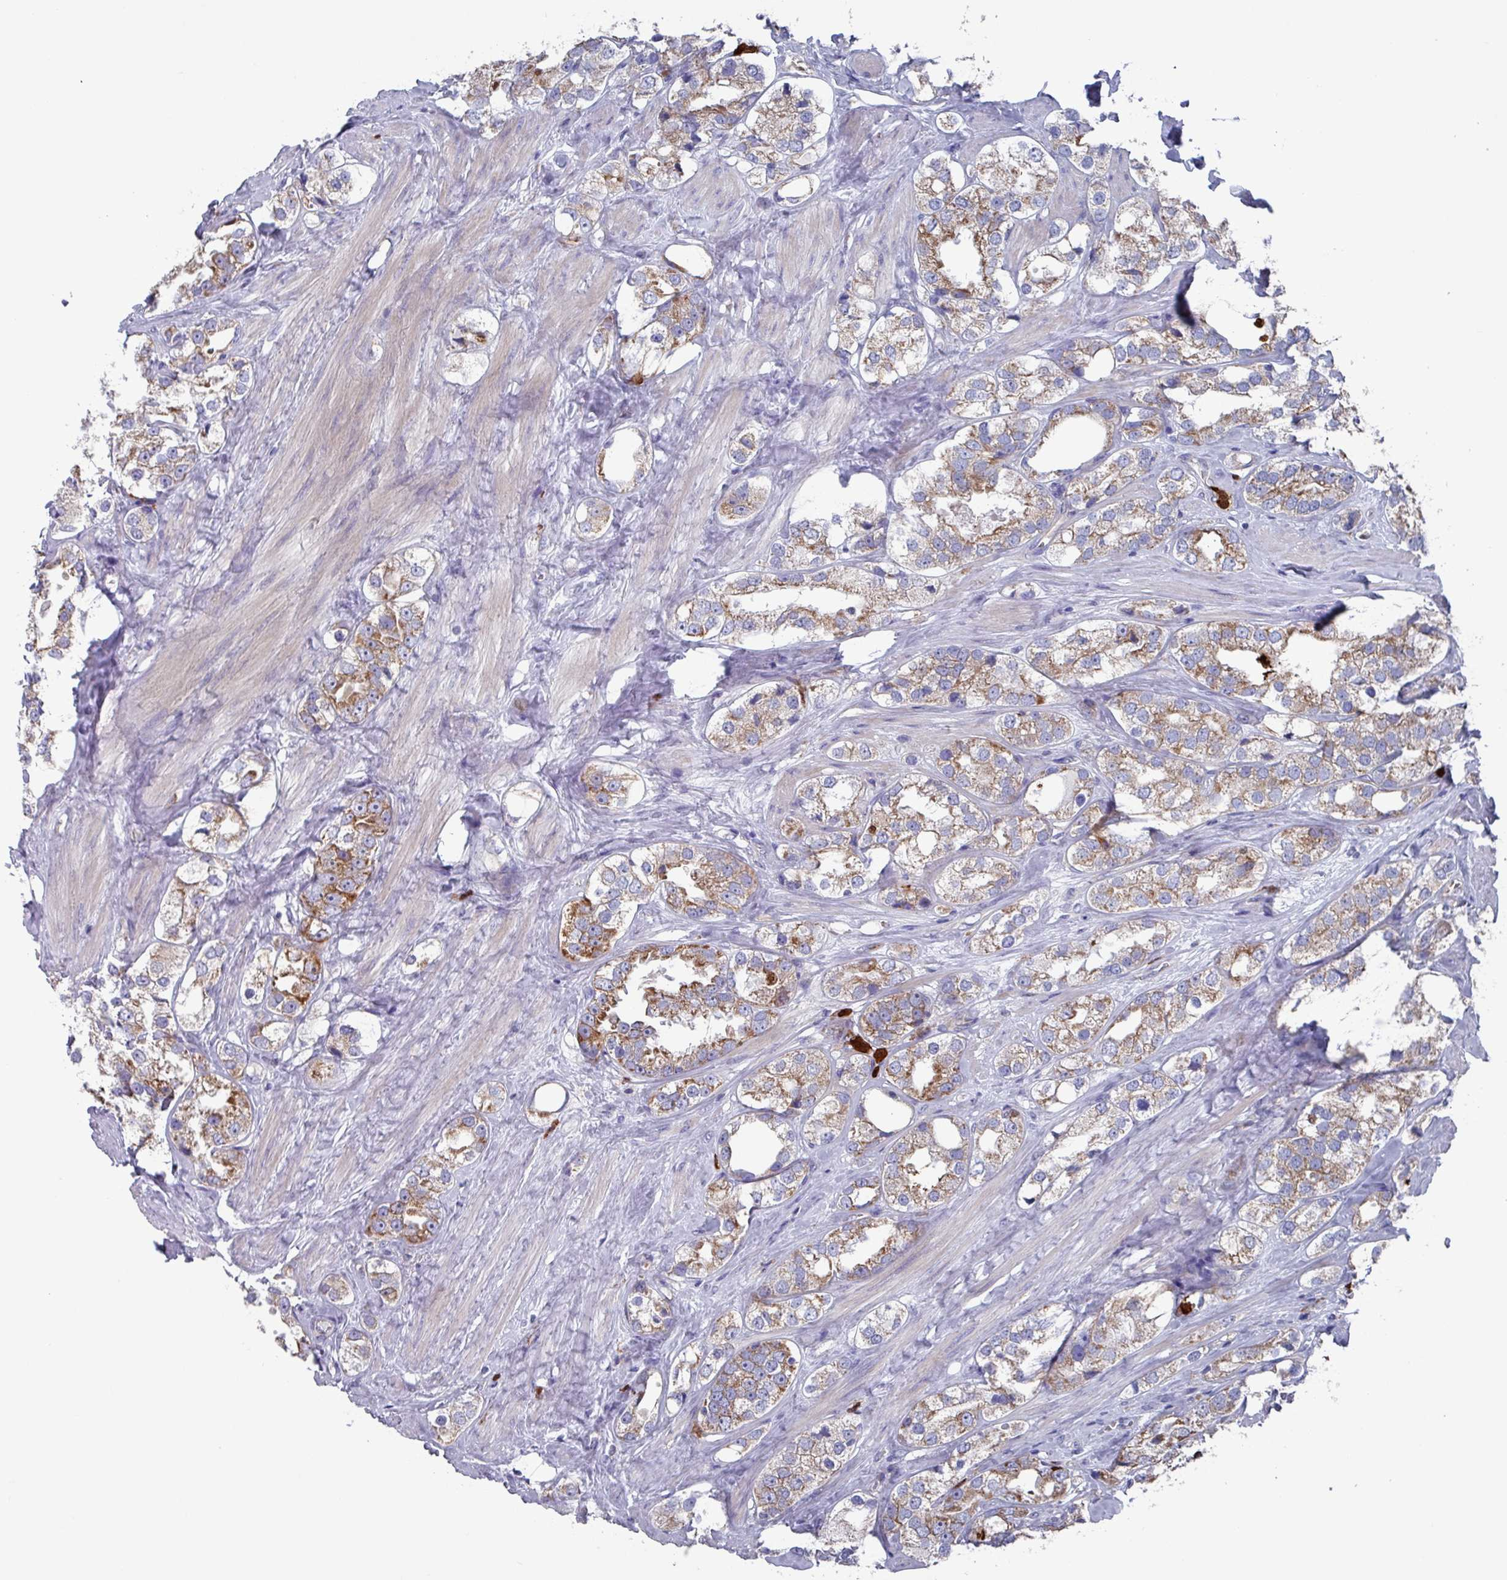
{"staining": {"intensity": "moderate", "quantity": ">75%", "location": "cytoplasmic/membranous"}, "tissue": "prostate cancer", "cell_type": "Tumor cells", "image_type": "cancer", "snomed": [{"axis": "morphology", "description": "Adenocarcinoma, NOS"}, {"axis": "topography", "description": "Prostate"}], "caption": "Immunohistochemical staining of adenocarcinoma (prostate) shows medium levels of moderate cytoplasmic/membranous expression in approximately >75% of tumor cells.", "gene": "UQCC2", "patient": {"sex": "male", "age": 79}}